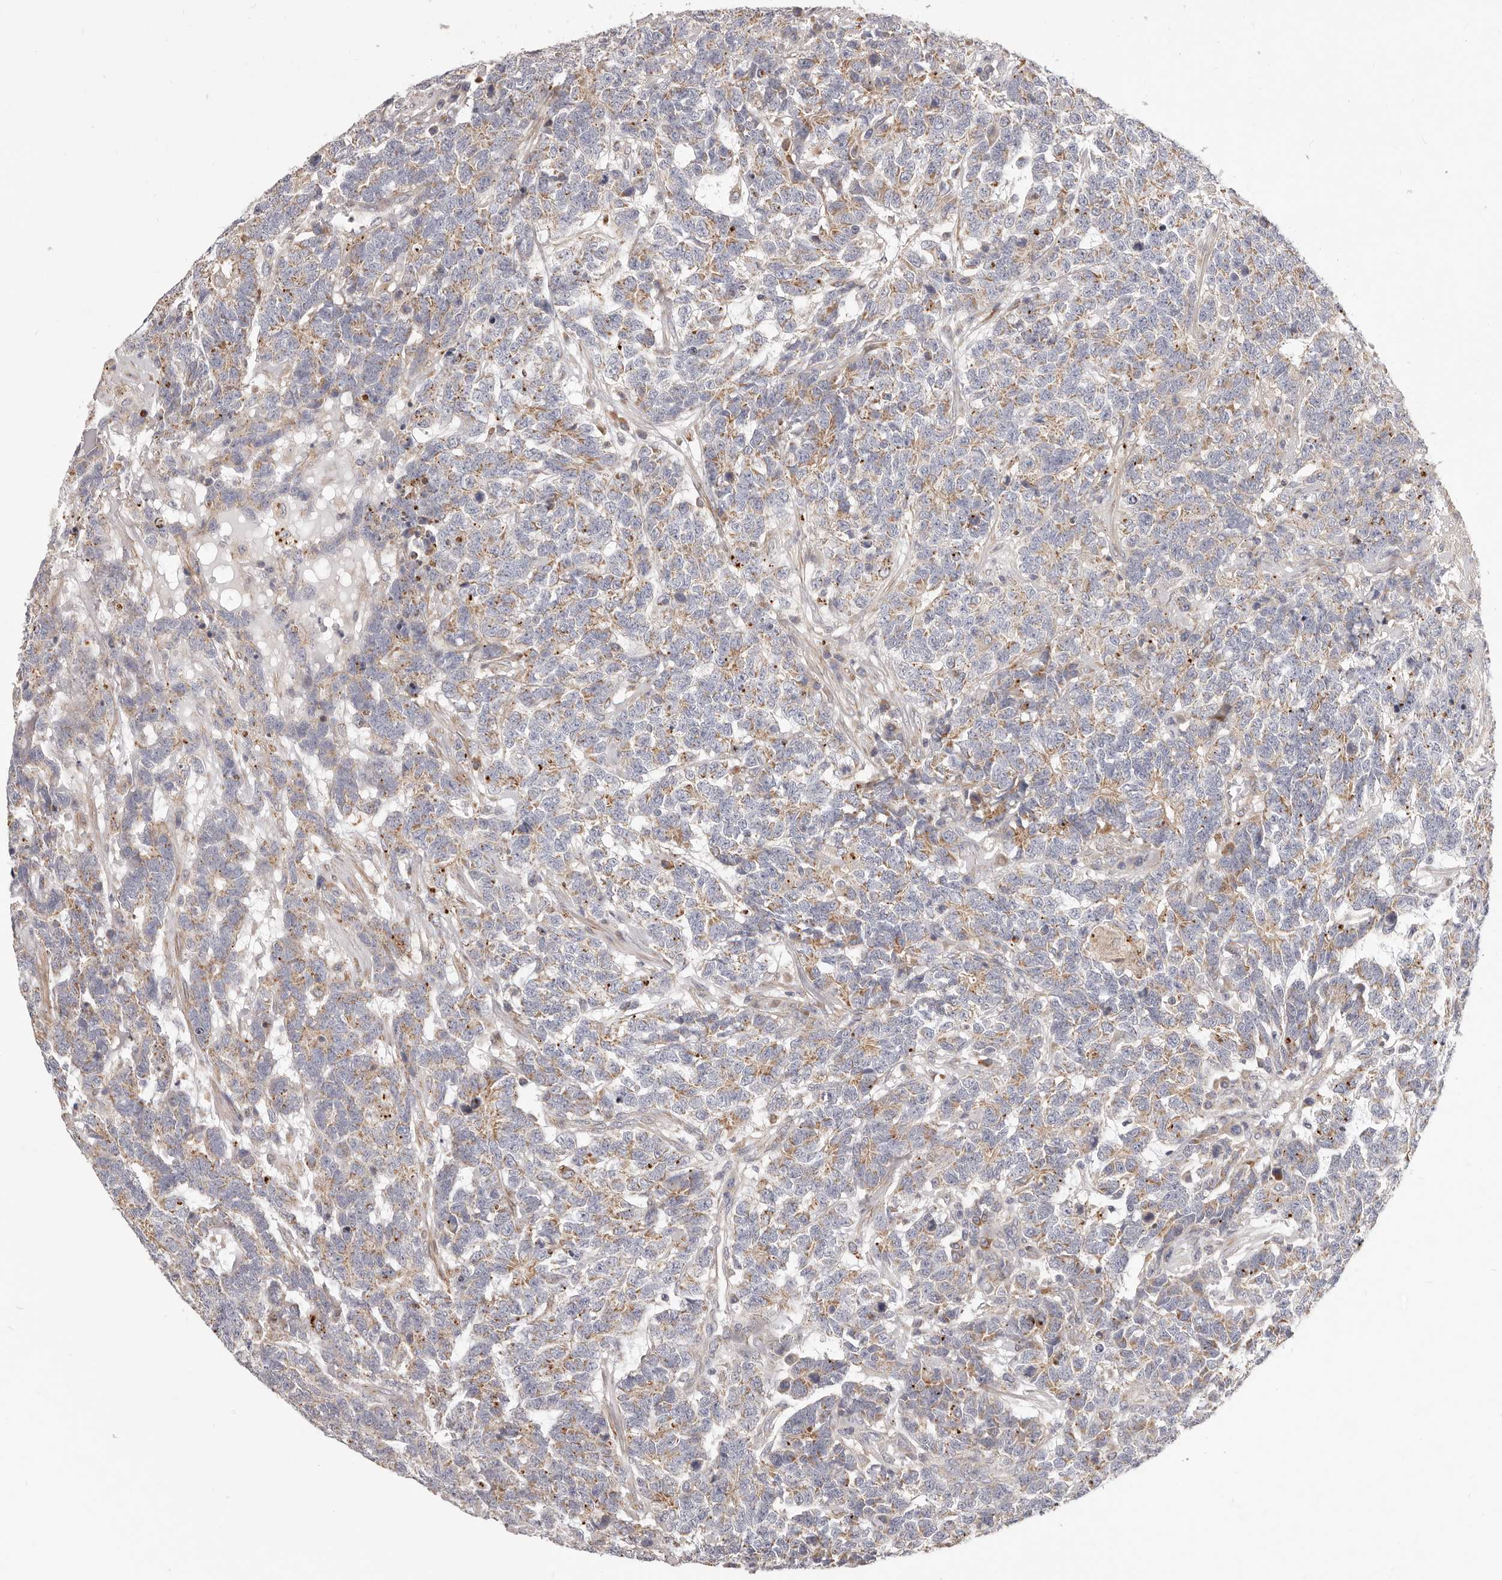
{"staining": {"intensity": "moderate", "quantity": "25%-75%", "location": "cytoplasmic/membranous"}, "tissue": "testis cancer", "cell_type": "Tumor cells", "image_type": "cancer", "snomed": [{"axis": "morphology", "description": "Carcinoma, Embryonal, NOS"}, {"axis": "topography", "description": "Testis"}], "caption": "Moderate cytoplasmic/membranous expression for a protein is identified in about 25%-75% of tumor cells of testis cancer using IHC.", "gene": "MRPS10", "patient": {"sex": "male", "age": 26}}